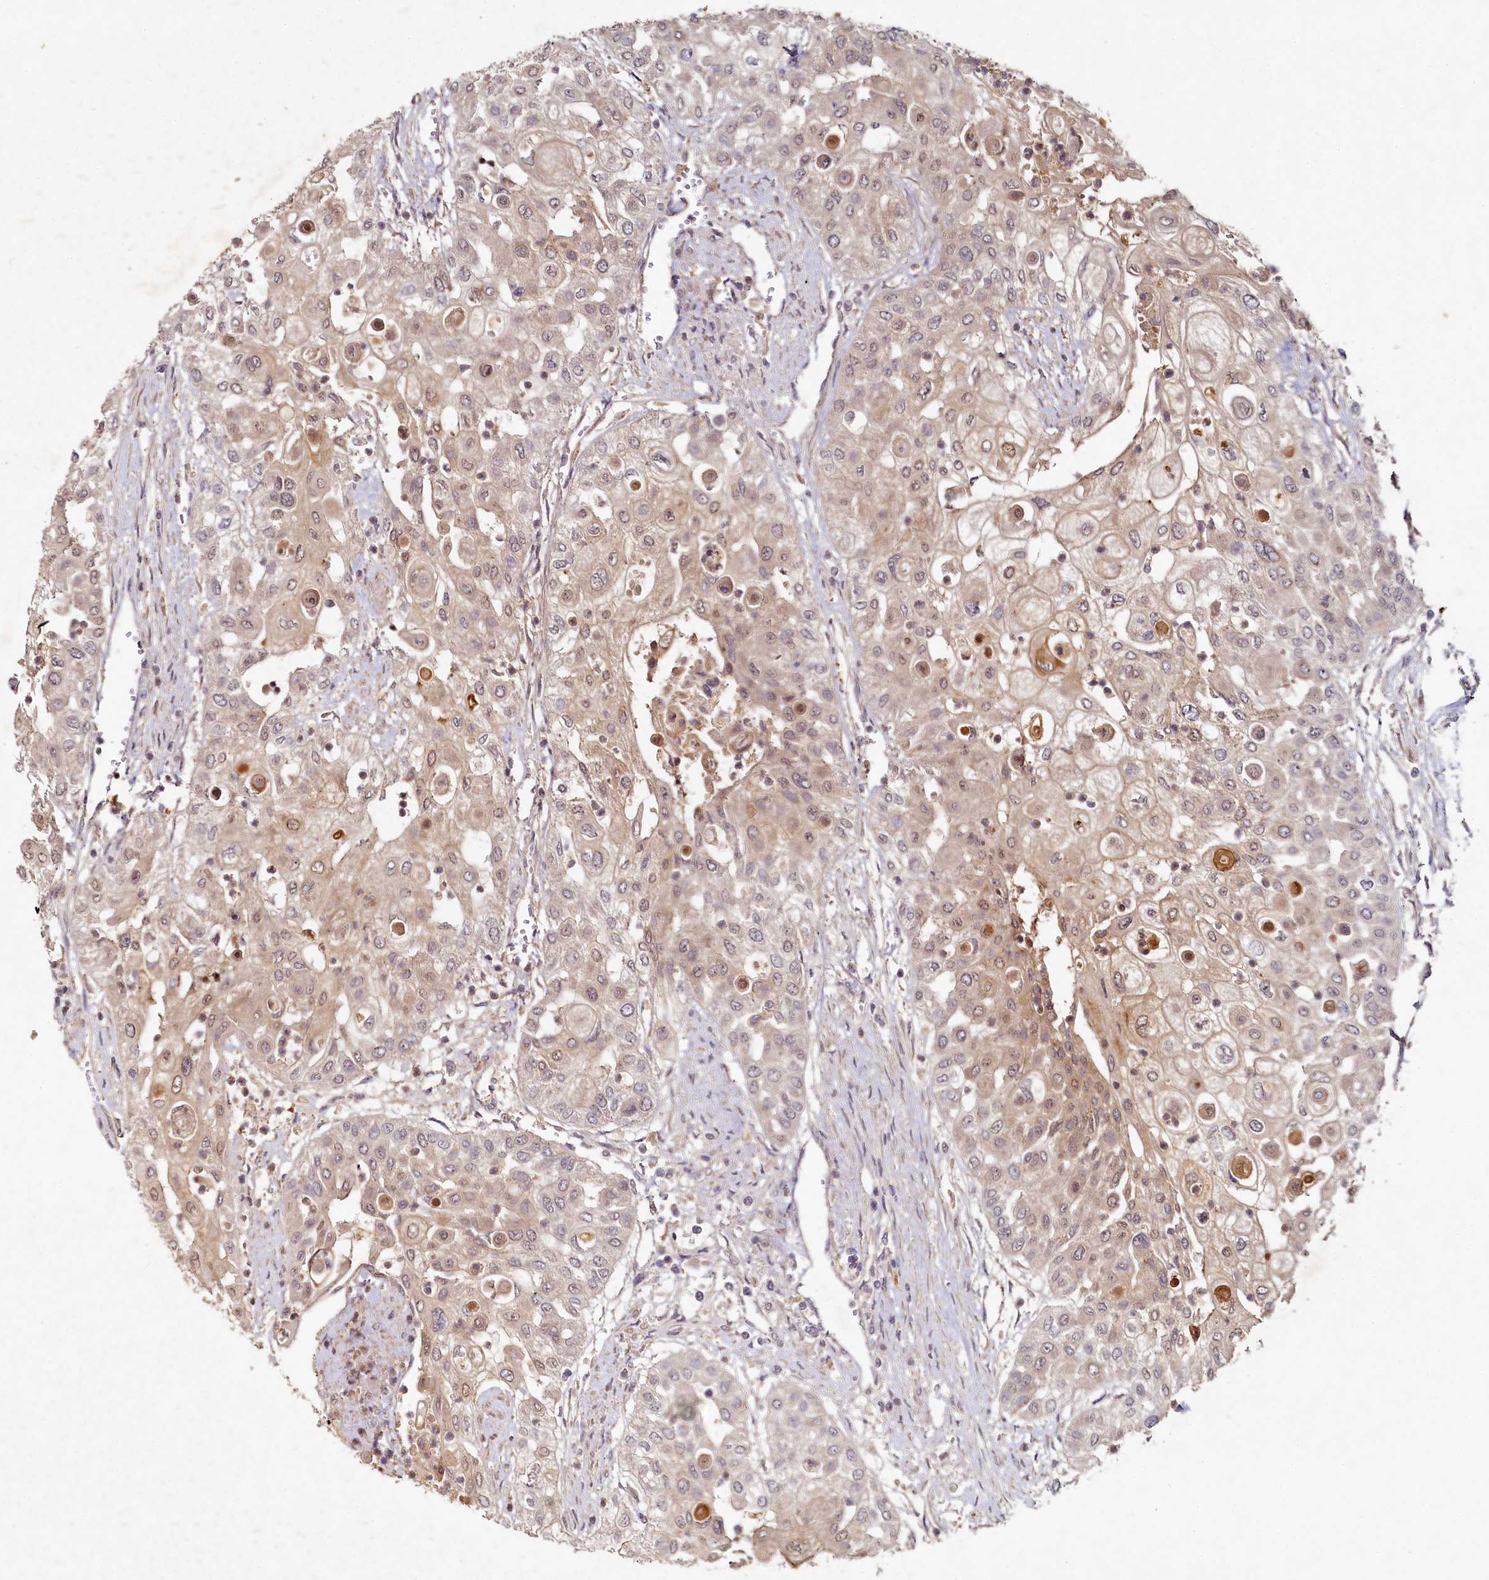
{"staining": {"intensity": "weak", "quantity": ">75%", "location": "cytoplasmic/membranous"}, "tissue": "urothelial cancer", "cell_type": "Tumor cells", "image_type": "cancer", "snomed": [{"axis": "morphology", "description": "Urothelial carcinoma, High grade"}, {"axis": "topography", "description": "Urinary bladder"}], "caption": "Brown immunohistochemical staining in human urothelial cancer reveals weak cytoplasmic/membranous staining in approximately >75% of tumor cells. (Stains: DAB (3,3'-diaminobenzidine) in brown, nuclei in blue, Microscopy: brightfield microscopy at high magnification).", "gene": "HERC3", "patient": {"sex": "female", "age": 79}}